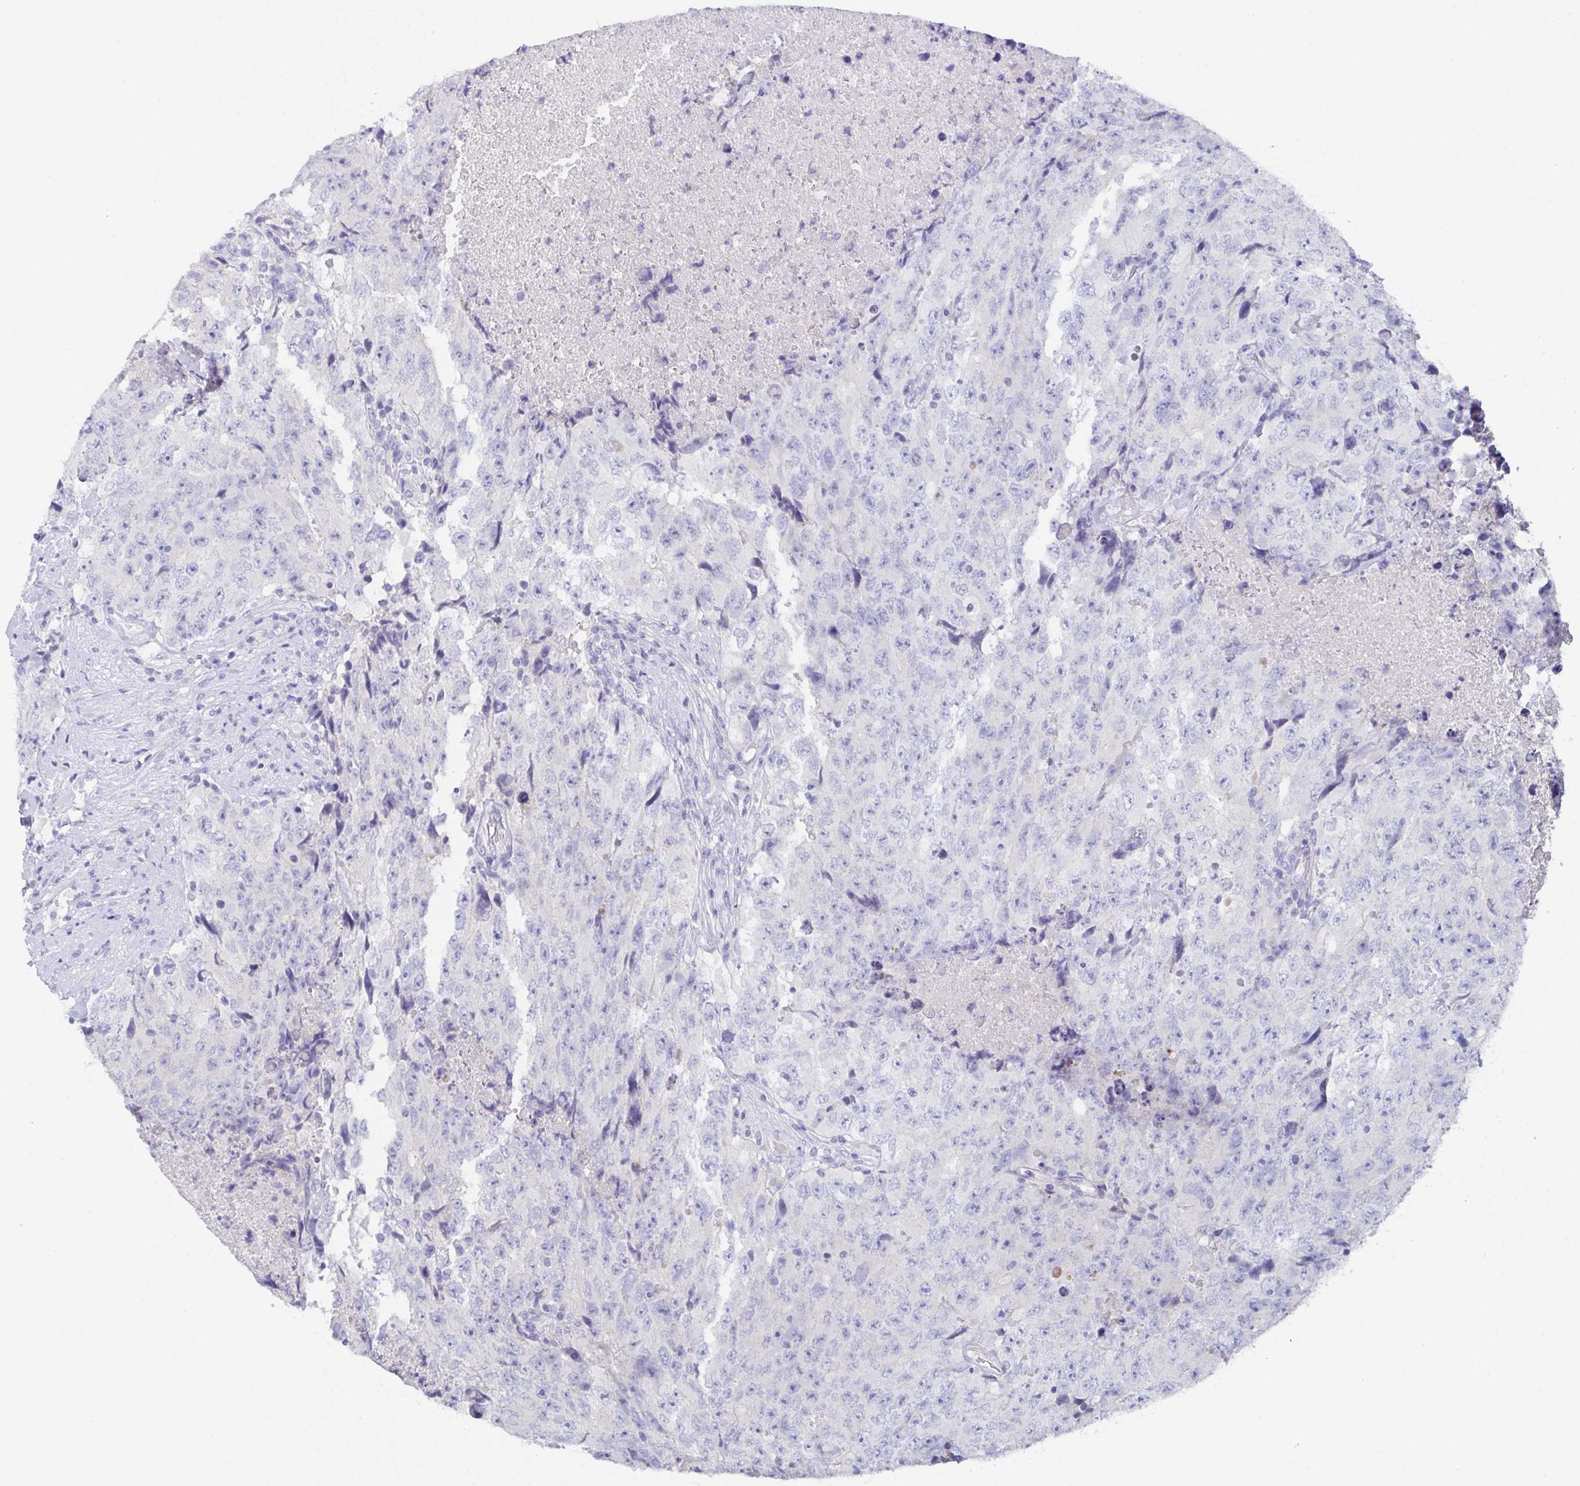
{"staining": {"intensity": "negative", "quantity": "none", "location": "none"}, "tissue": "testis cancer", "cell_type": "Tumor cells", "image_type": "cancer", "snomed": [{"axis": "morphology", "description": "Carcinoma, Embryonal, NOS"}, {"axis": "topography", "description": "Testis"}], "caption": "Tumor cells show no significant protein positivity in testis cancer.", "gene": "SSC4D", "patient": {"sex": "male", "age": 24}}